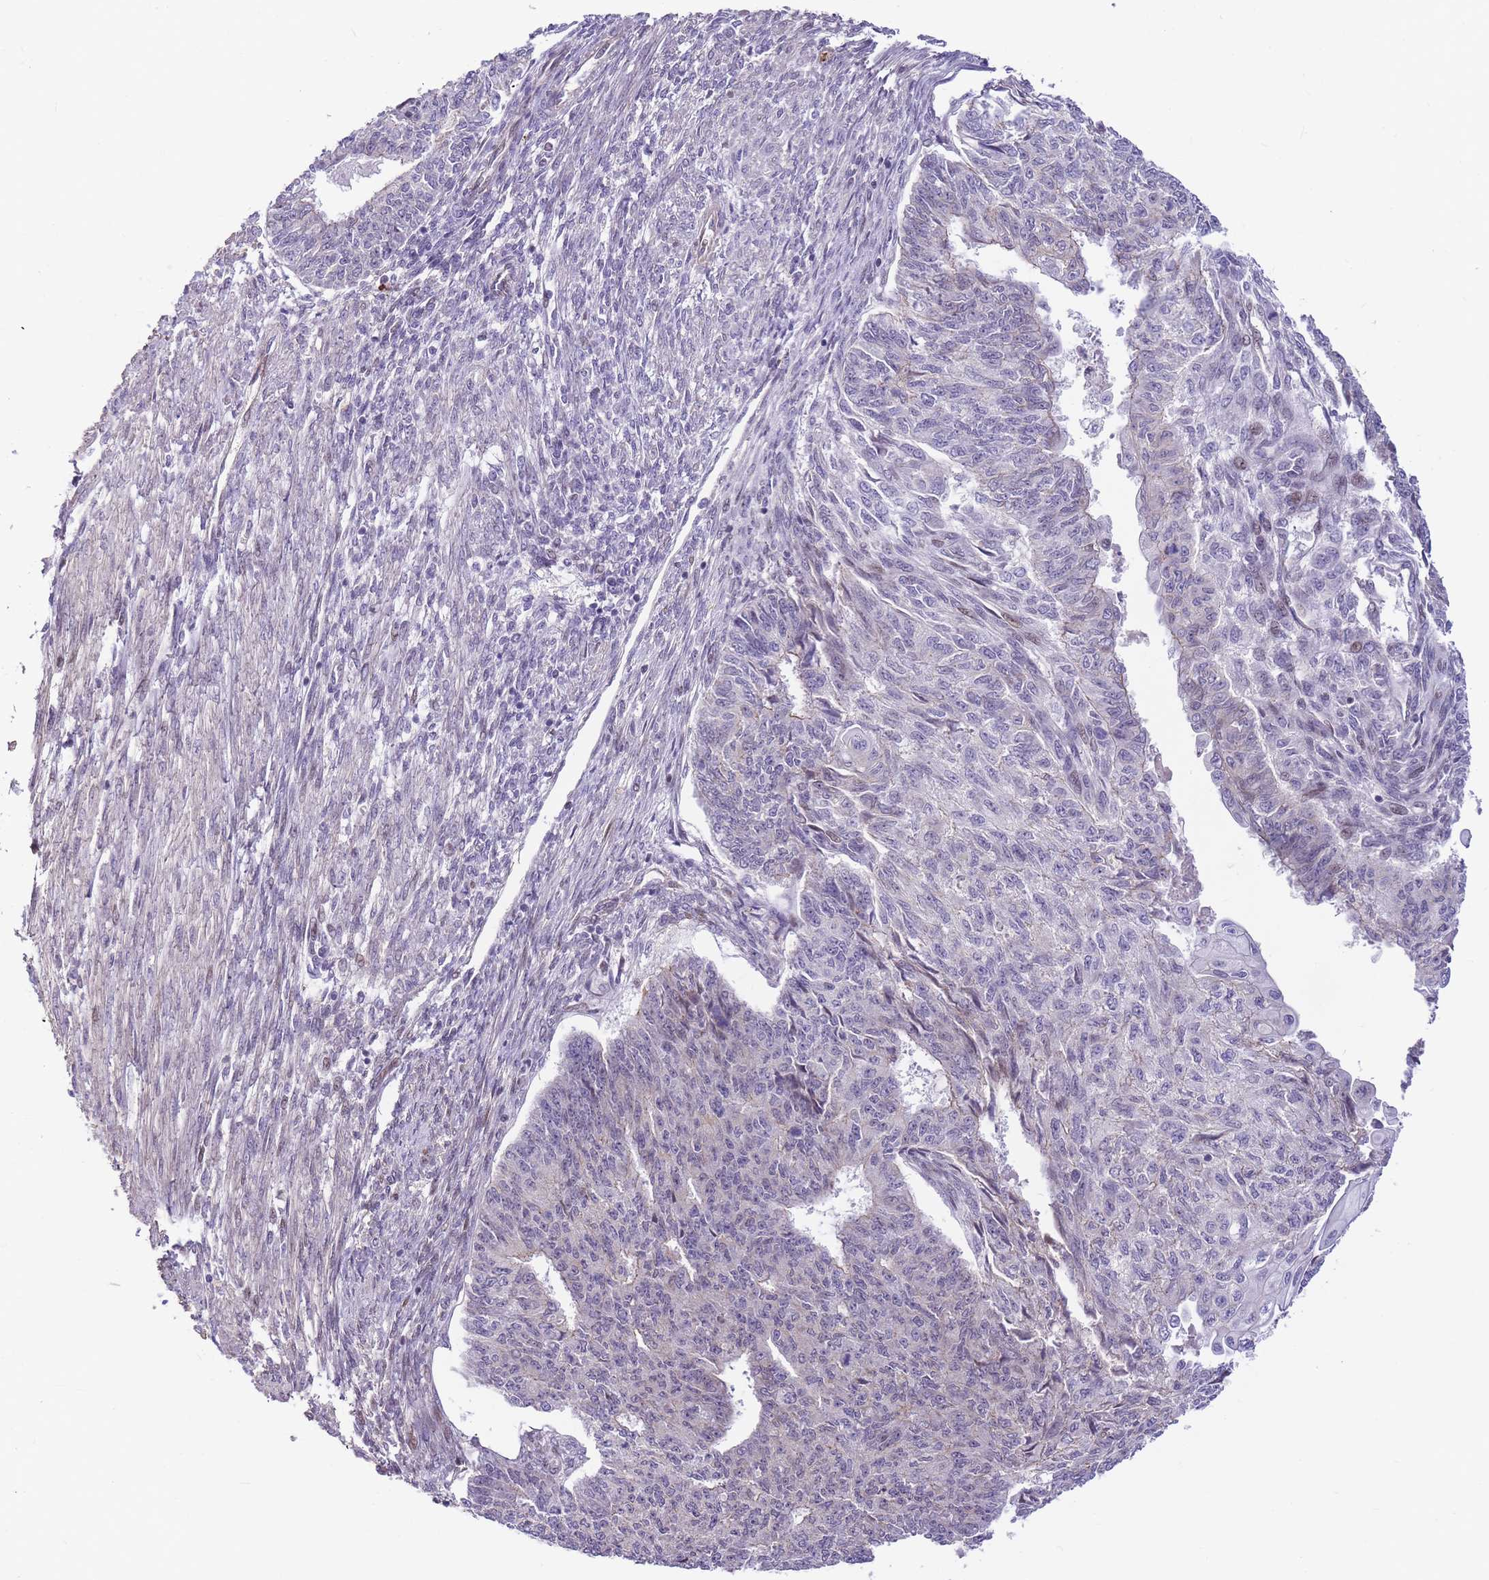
{"staining": {"intensity": "negative", "quantity": "none", "location": "none"}, "tissue": "endometrial cancer", "cell_type": "Tumor cells", "image_type": "cancer", "snomed": [{"axis": "morphology", "description": "Adenocarcinoma, NOS"}, {"axis": "topography", "description": "Endometrium"}], "caption": "Immunohistochemical staining of human endometrial adenocarcinoma demonstrates no significant positivity in tumor cells.", "gene": "CLBA1", "patient": {"sex": "female", "age": 32}}